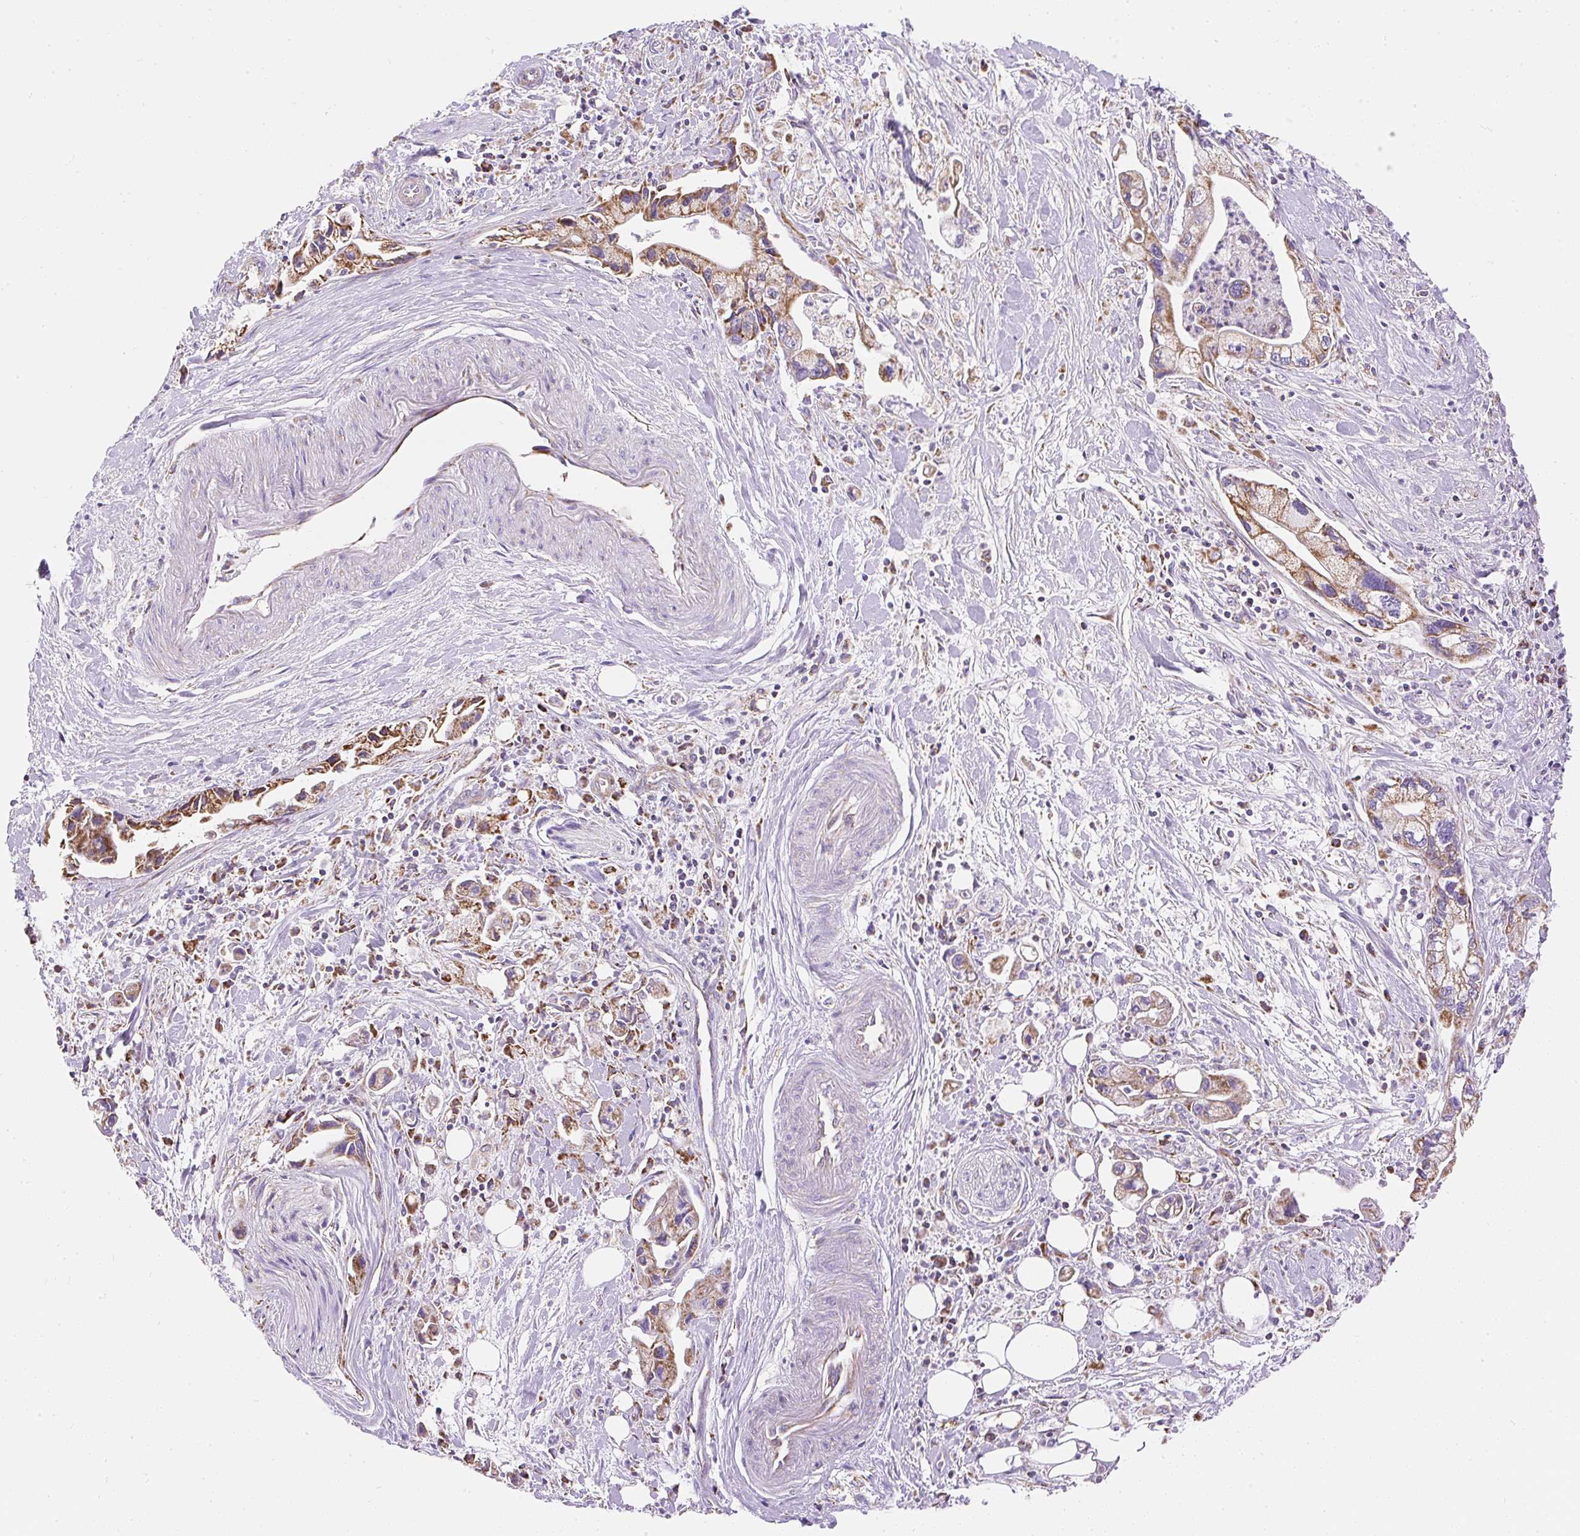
{"staining": {"intensity": "moderate", "quantity": "25%-75%", "location": "cytoplasmic/membranous"}, "tissue": "pancreatic cancer", "cell_type": "Tumor cells", "image_type": "cancer", "snomed": [{"axis": "morphology", "description": "Adenocarcinoma, NOS"}, {"axis": "topography", "description": "Pancreas"}], "caption": "Immunohistochemical staining of human pancreatic adenocarcinoma displays moderate cytoplasmic/membranous protein expression in about 25%-75% of tumor cells.", "gene": "DAAM2", "patient": {"sex": "male", "age": 61}}